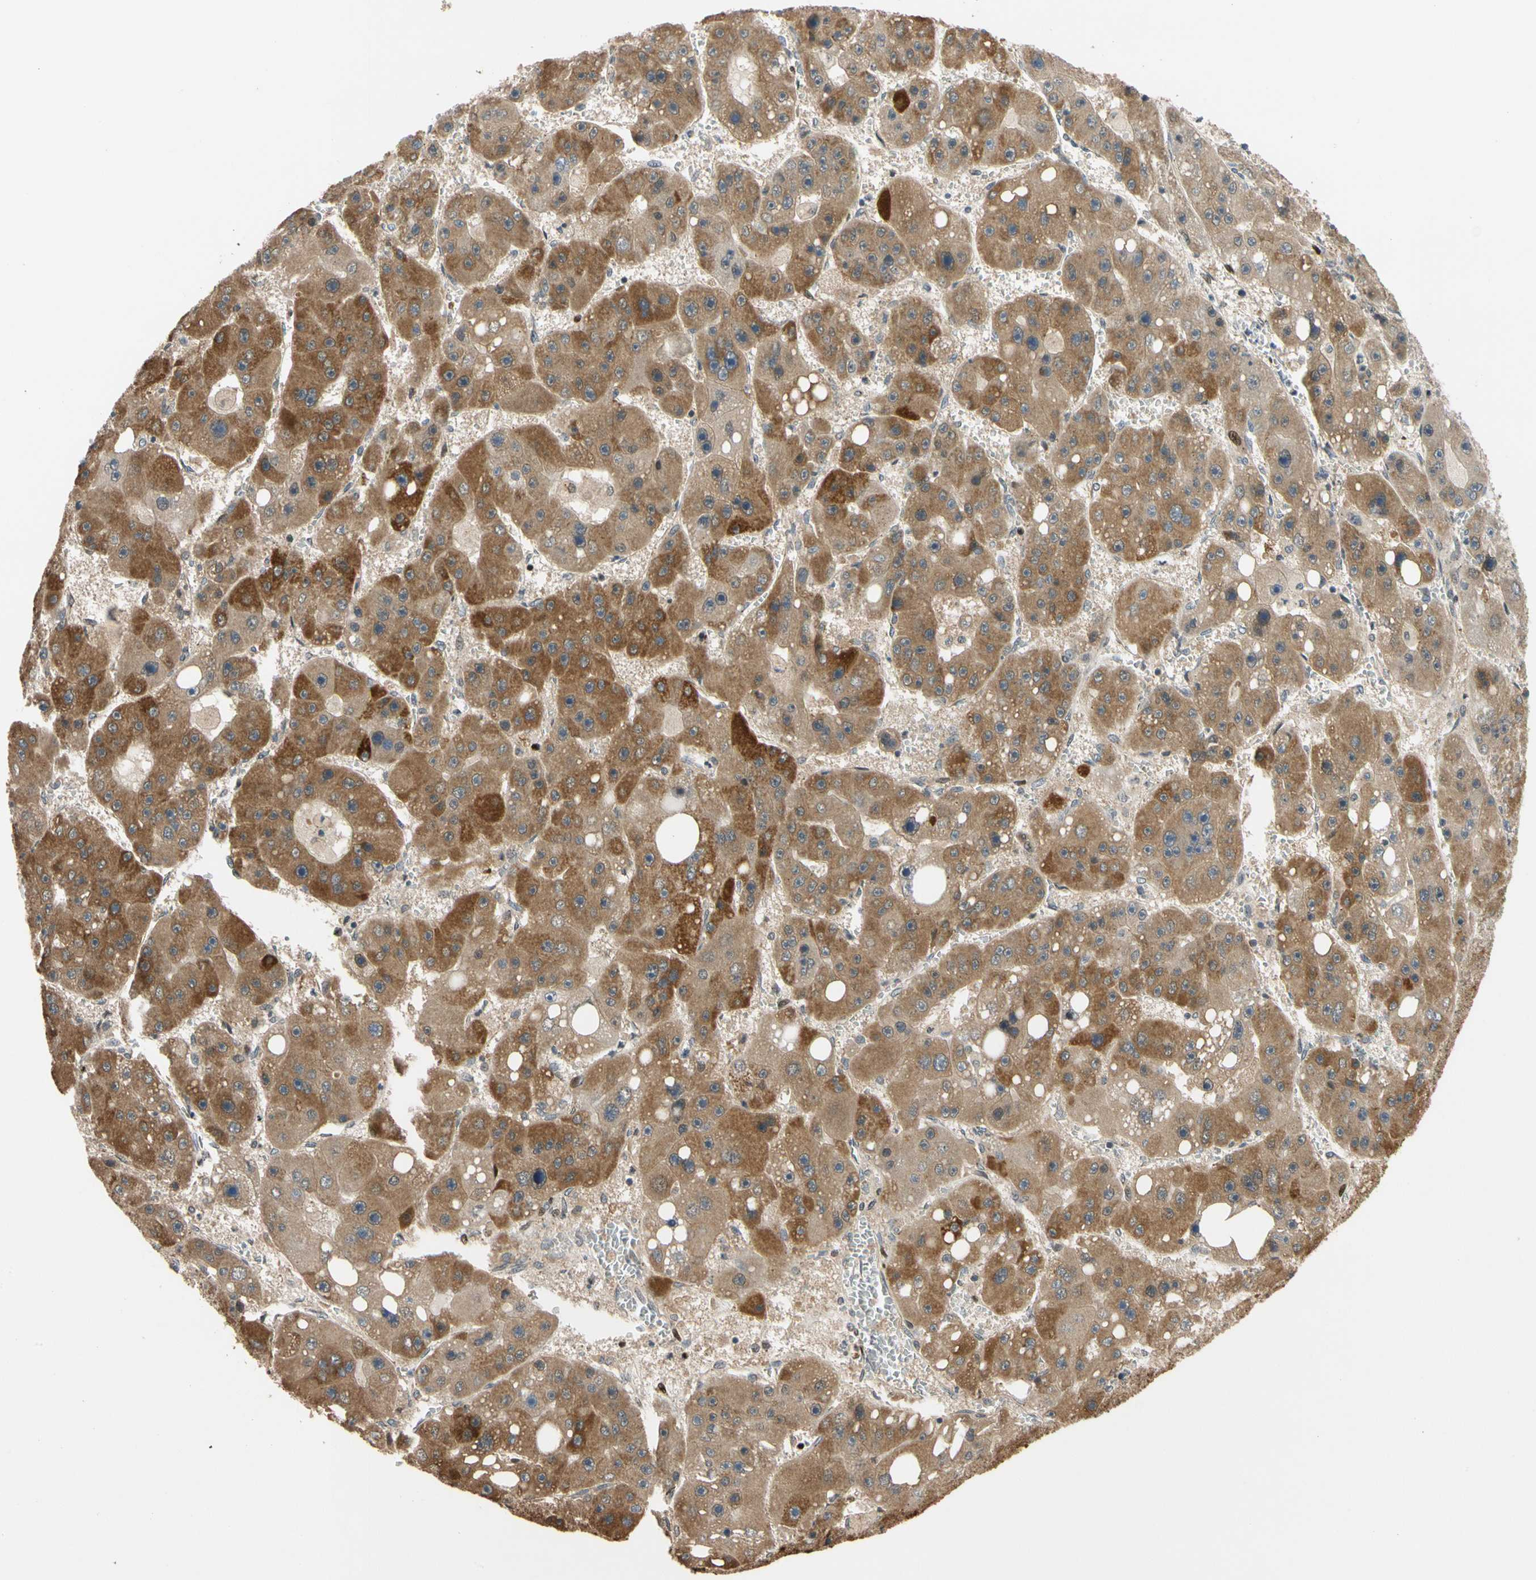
{"staining": {"intensity": "moderate", "quantity": ">75%", "location": "cytoplasmic/membranous"}, "tissue": "liver cancer", "cell_type": "Tumor cells", "image_type": "cancer", "snomed": [{"axis": "morphology", "description": "Carcinoma, Hepatocellular, NOS"}, {"axis": "topography", "description": "Liver"}], "caption": "Tumor cells display medium levels of moderate cytoplasmic/membranous positivity in approximately >75% of cells in human liver cancer.", "gene": "IP6K2", "patient": {"sex": "female", "age": 61}}